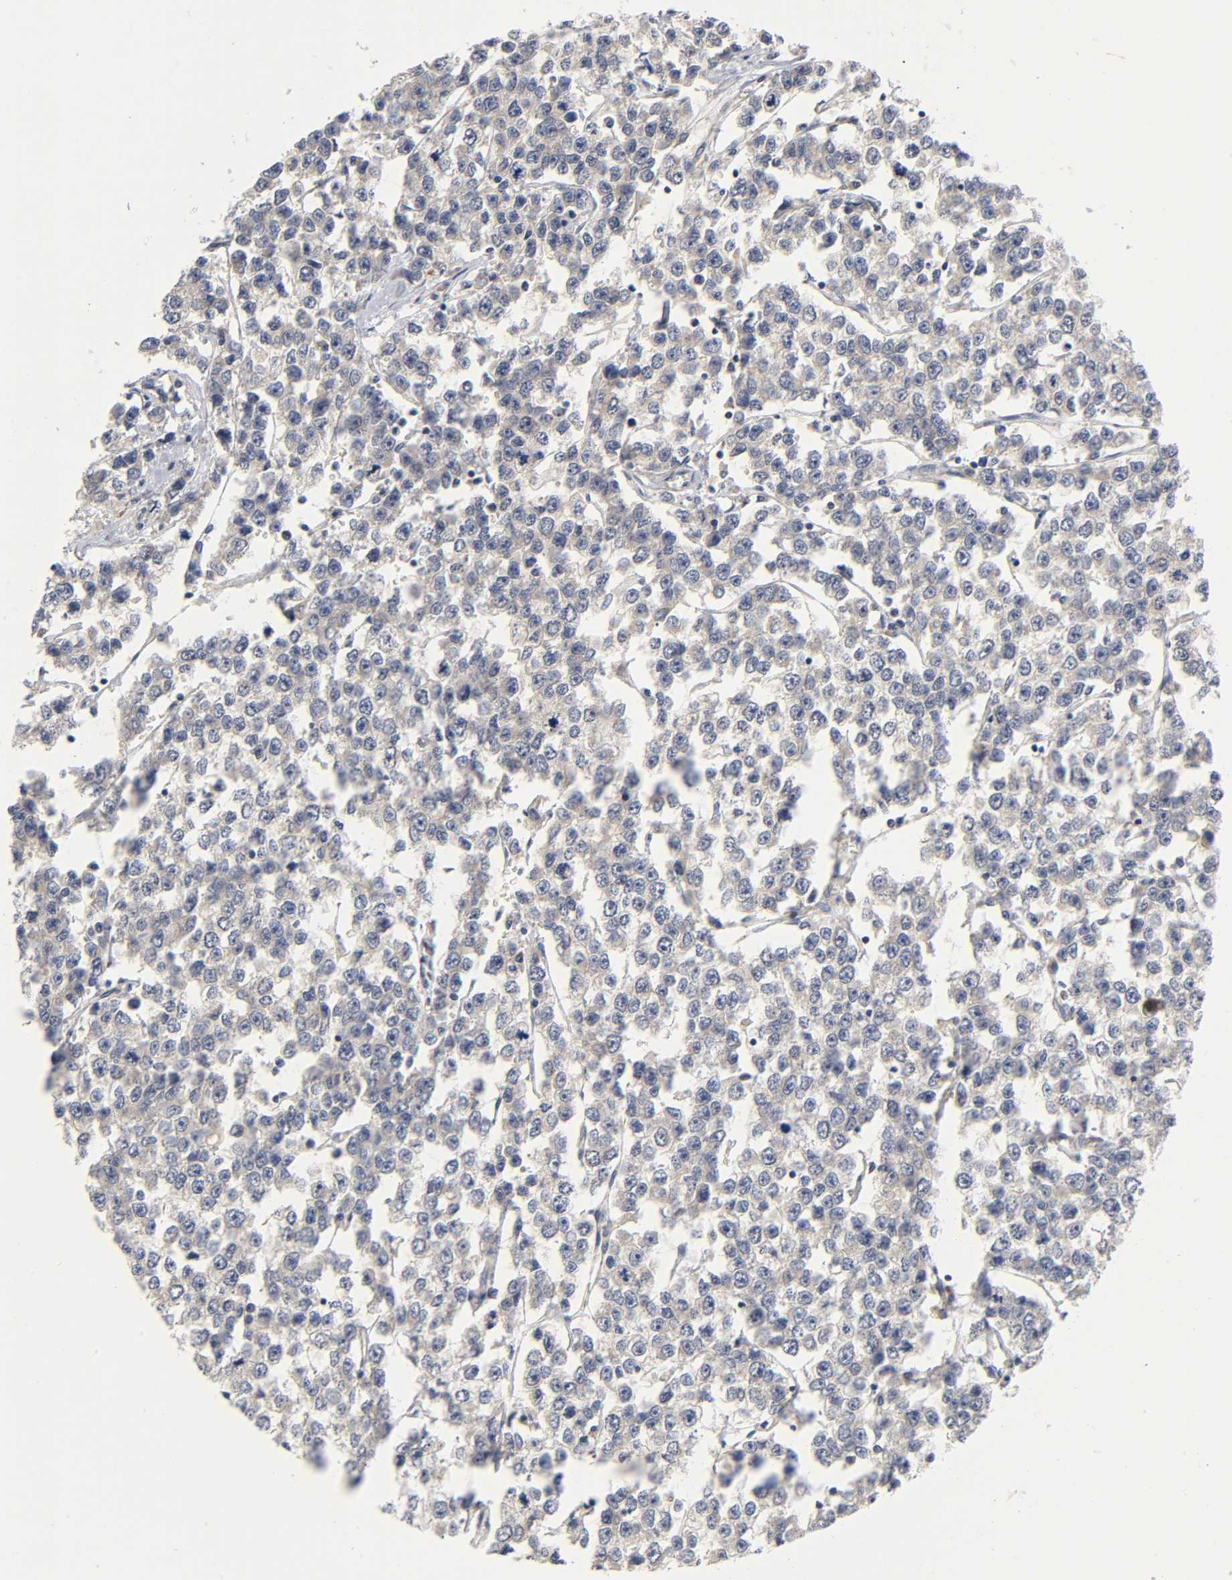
{"staining": {"intensity": "negative", "quantity": "none", "location": "none"}, "tissue": "testis cancer", "cell_type": "Tumor cells", "image_type": "cancer", "snomed": [{"axis": "morphology", "description": "Seminoma, NOS"}, {"axis": "morphology", "description": "Carcinoma, Embryonal, NOS"}, {"axis": "topography", "description": "Testis"}], "caption": "This image is of testis cancer (embryonal carcinoma) stained with immunohistochemistry to label a protein in brown with the nuclei are counter-stained blue. There is no staining in tumor cells. (Stains: DAB (3,3'-diaminobenzidine) IHC with hematoxylin counter stain, Microscopy: brightfield microscopy at high magnification).", "gene": "NRP1", "patient": {"sex": "male", "age": 52}}